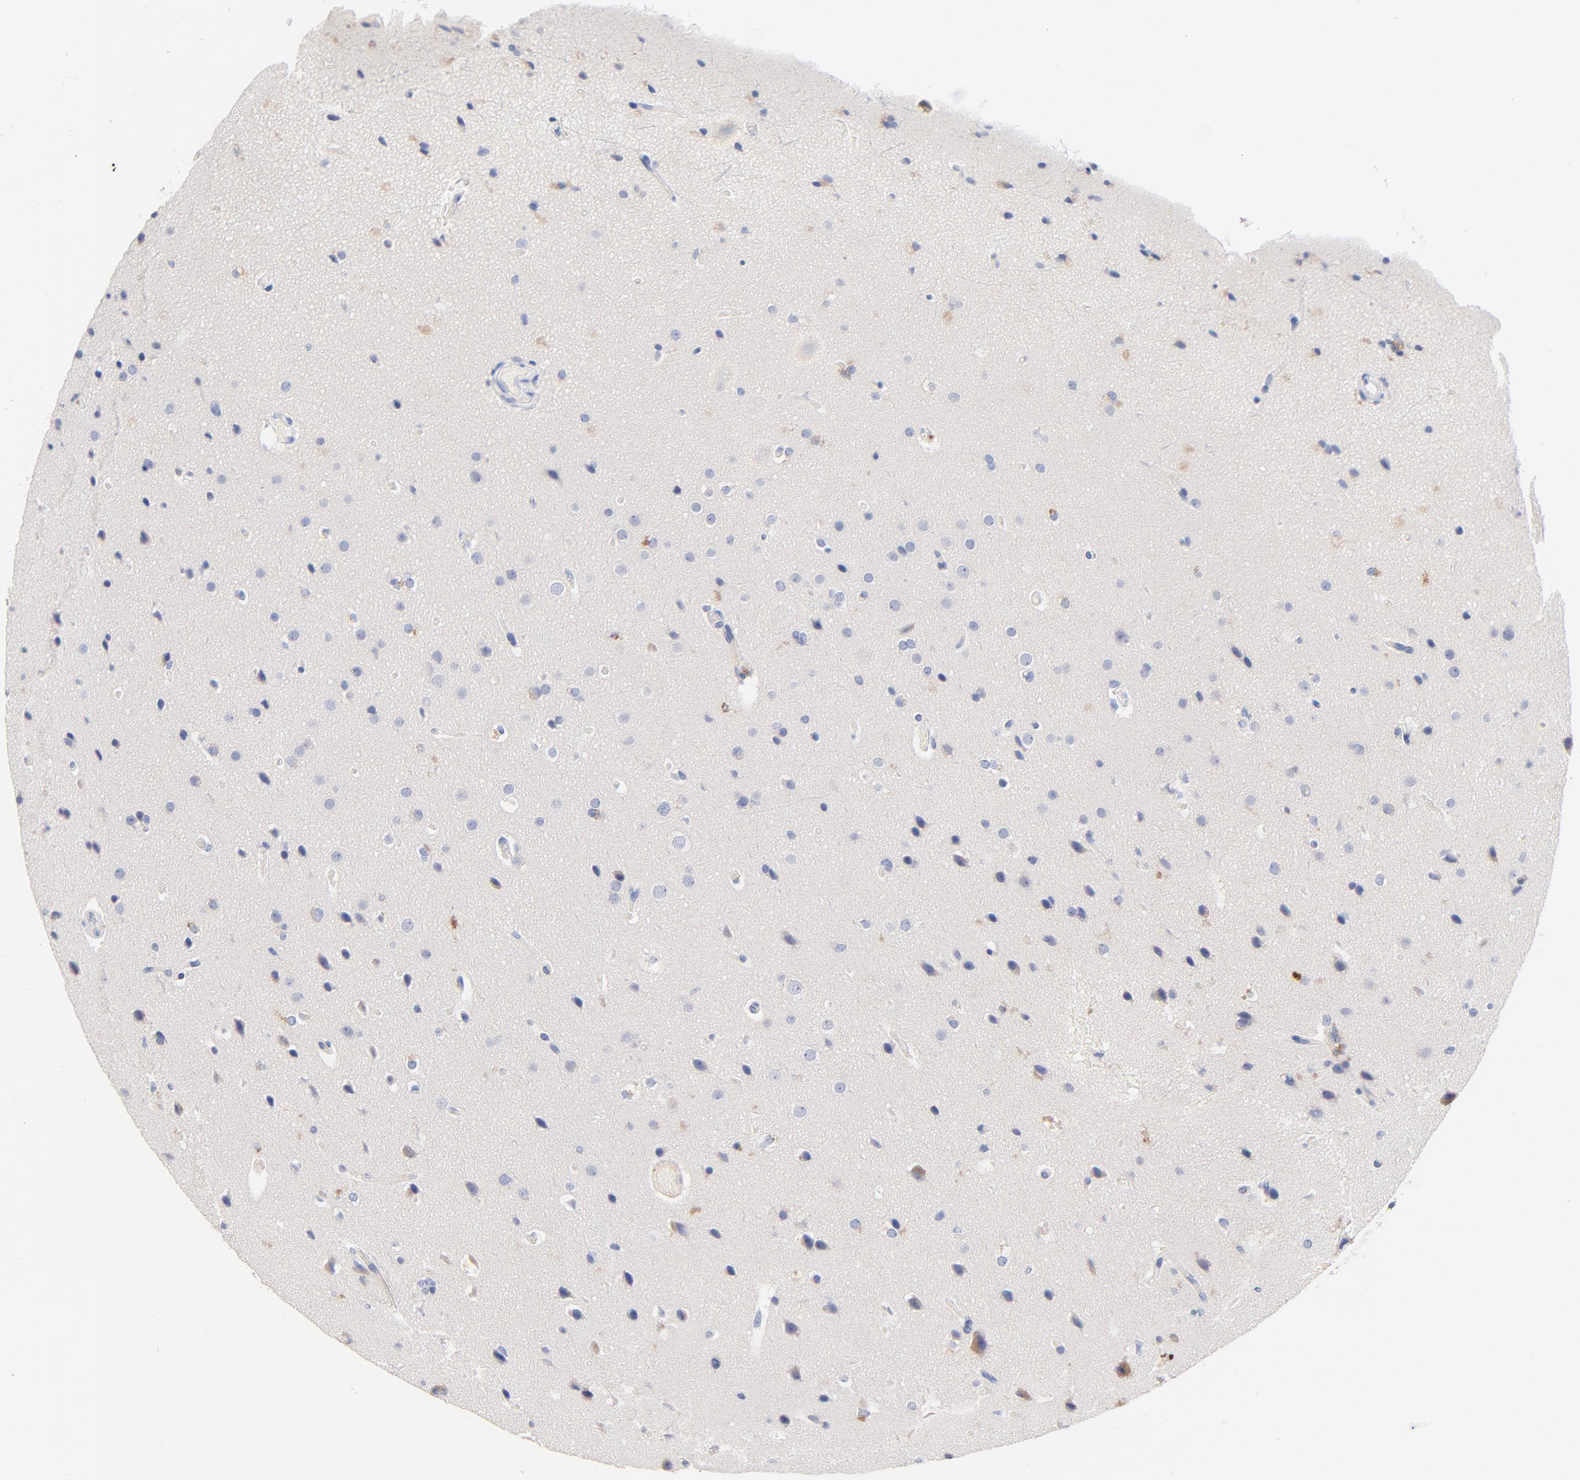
{"staining": {"intensity": "weak", "quantity": "<25%", "location": "cytoplasmic/membranous"}, "tissue": "glioma", "cell_type": "Tumor cells", "image_type": "cancer", "snomed": [{"axis": "morphology", "description": "Glioma, malignant, Low grade"}, {"axis": "topography", "description": "Cerebral cortex"}], "caption": "The IHC image has no significant positivity in tumor cells of malignant low-grade glioma tissue.", "gene": "CPS1", "patient": {"sex": "female", "age": 47}}